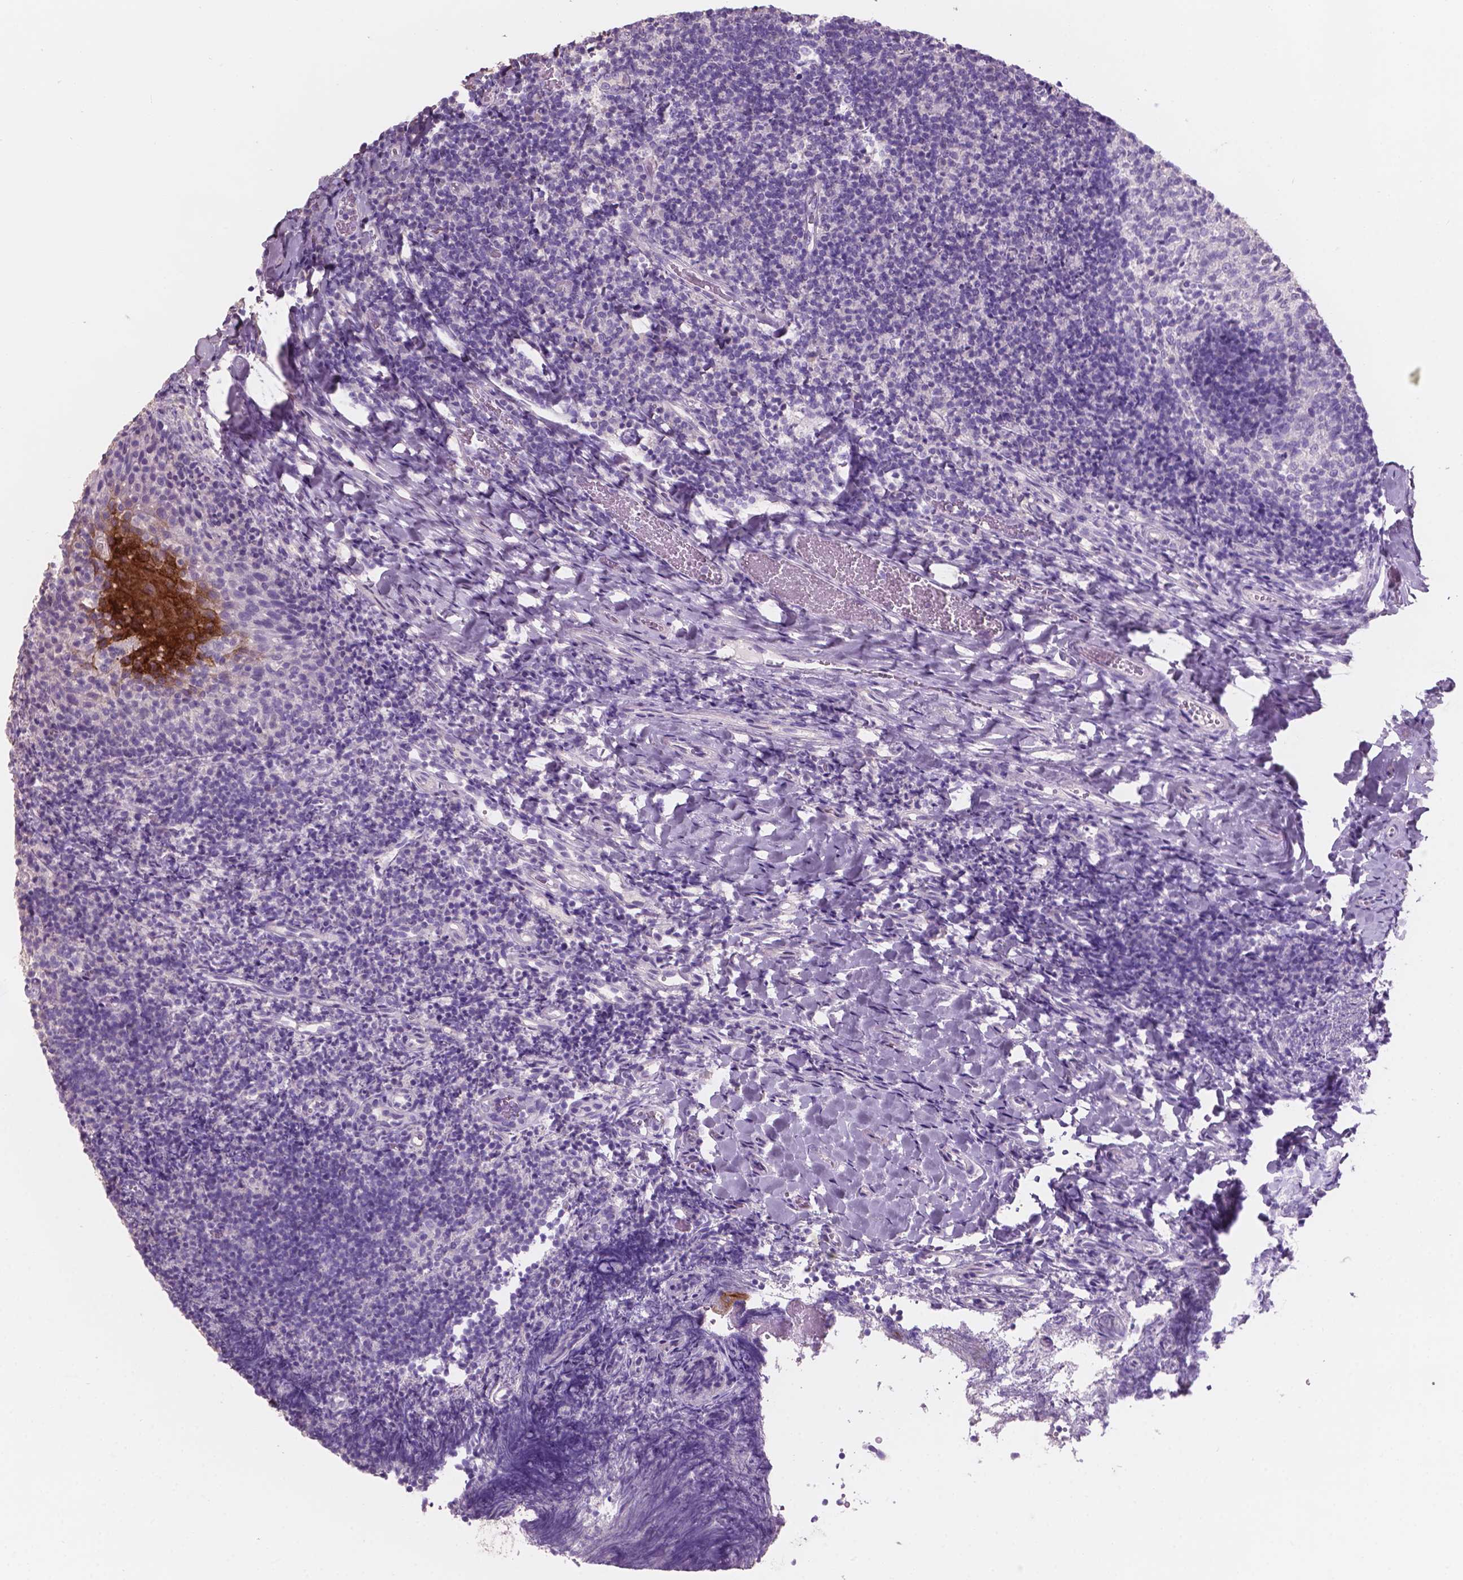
{"staining": {"intensity": "negative", "quantity": "none", "location": "none"}, "tissue": "tonsil", "cell_type": "Germinal center cells", "image_type": "normal", "snomed": [{"axis": "morphology", "description": "Normal tissue, NOS"}, {"axis": "topography", "description": "Tonsil"}], "caption": "This is a photomicrograph of IHC staining of unremarkable tonsil, which shows no positivity in germinal center cells.", "gene": "SBSN", "patient": {"sex": "female", "age": 10}}